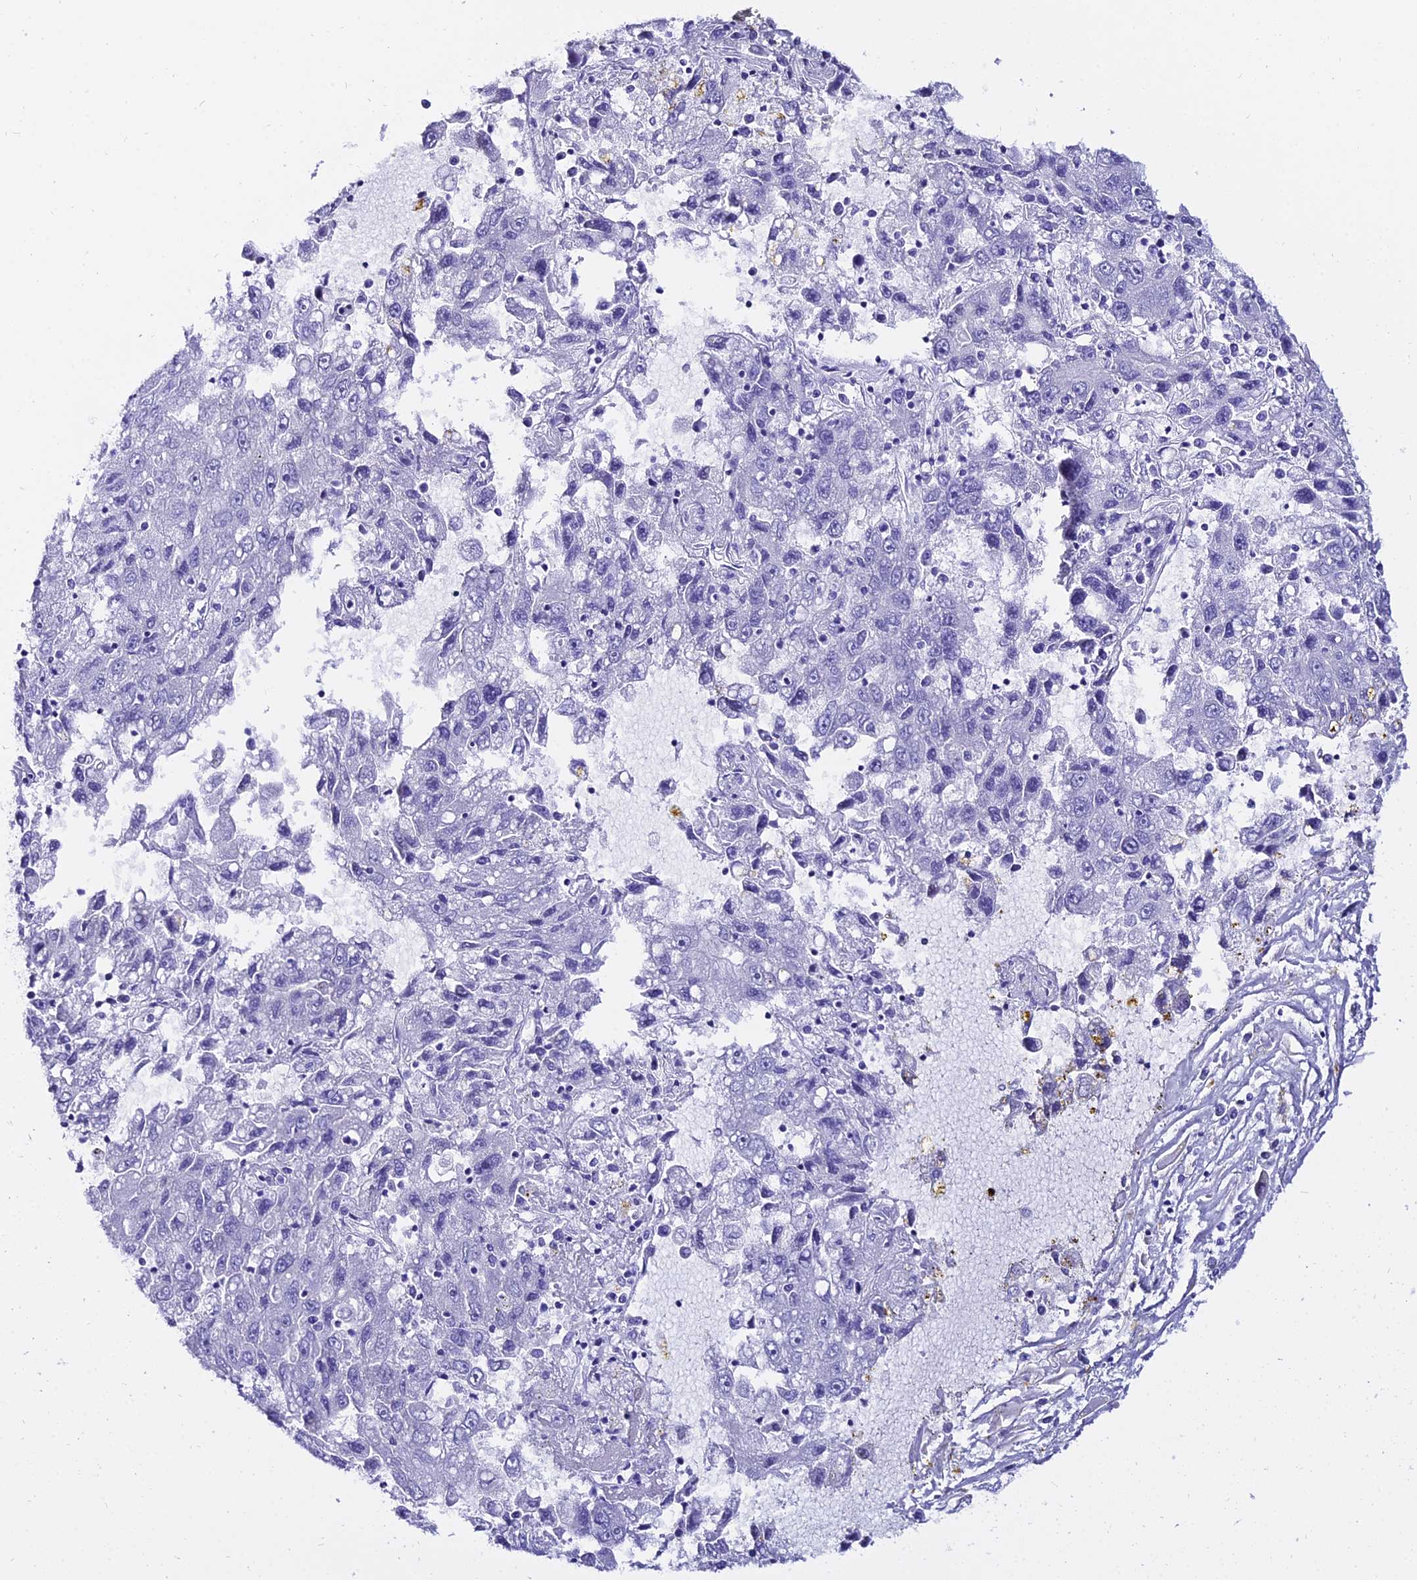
{"staining": {"intensity": "negative", "quantity": "none", "location": "none"}, "tissue": "liver cancer", "cell_type": "Tumor cells", "image_type": "cancer", "snomed": [{"axis": "morphology", "description": "Carcinoma, Hepatocellular, NOS"}, {"axis": "topography", "description": "Liver"}], "caption": "The histopathology image reveals no significant staining in tumor cells of liver cancer (hepatocellular carcinoma).", "gene": "OR4D5", "patient": {"sex": "male", "age": 49}}